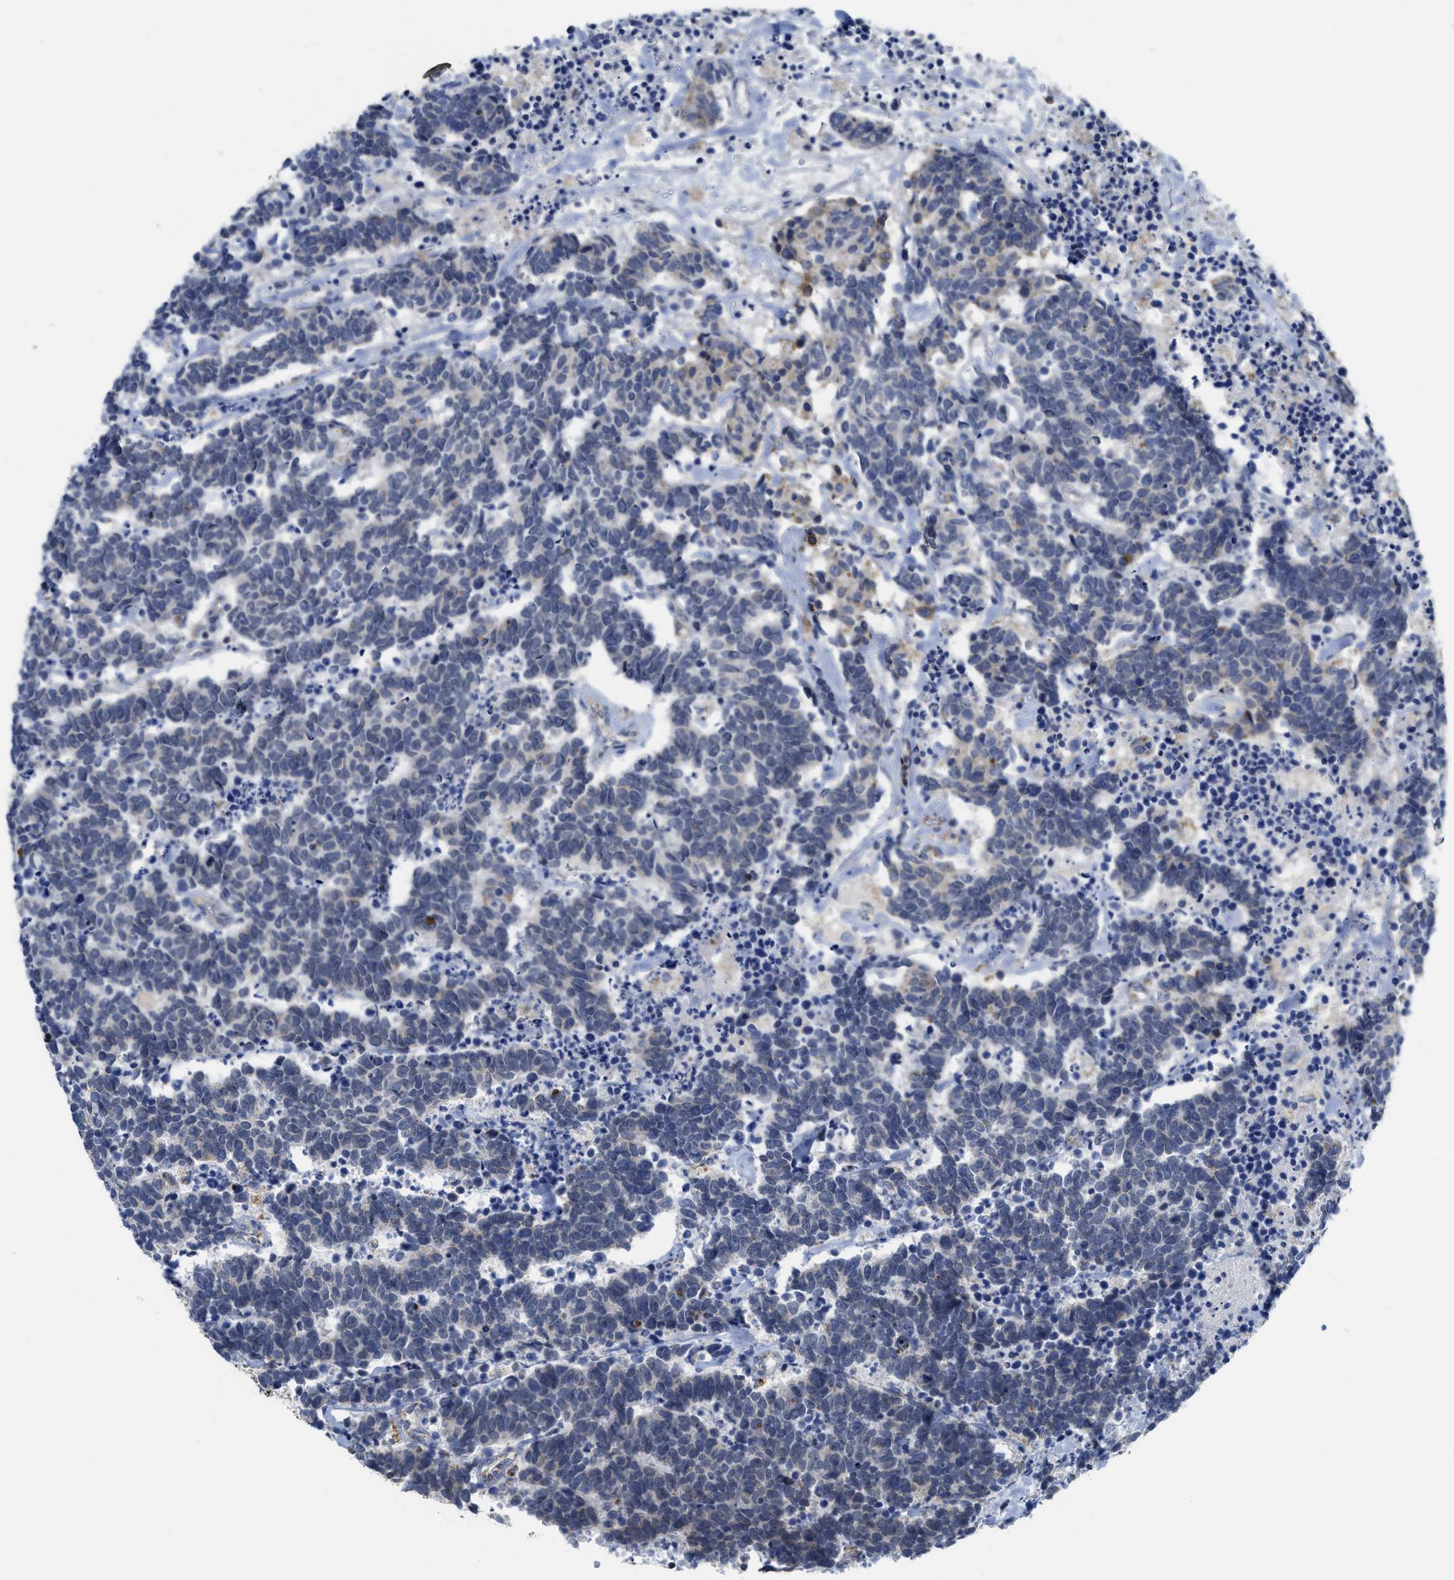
{"staining": {"intensity": "negative", "quantity": "none", "location": "none"}, "tissue": "carcinoid", "cell_type": "Tumor cells", "image_type": "cancer", "snomed": [{"axis": "morphology", "description": "Carcinoma, NOS"}, {"axis": "morphology", "description": "Carcinoid, malignant, NOS"}, {"axis": "topography", "description": "Urinary bladder"}], "caption": "There is no significant expression in tumor cells of carcinoid (malignant). (DAB (3,3'-diaminobenzidine) immunohistochemistry with hematoxylin counter stain).", "gene": "GATD3", "patient": {"sex": "male", "age": 57}}